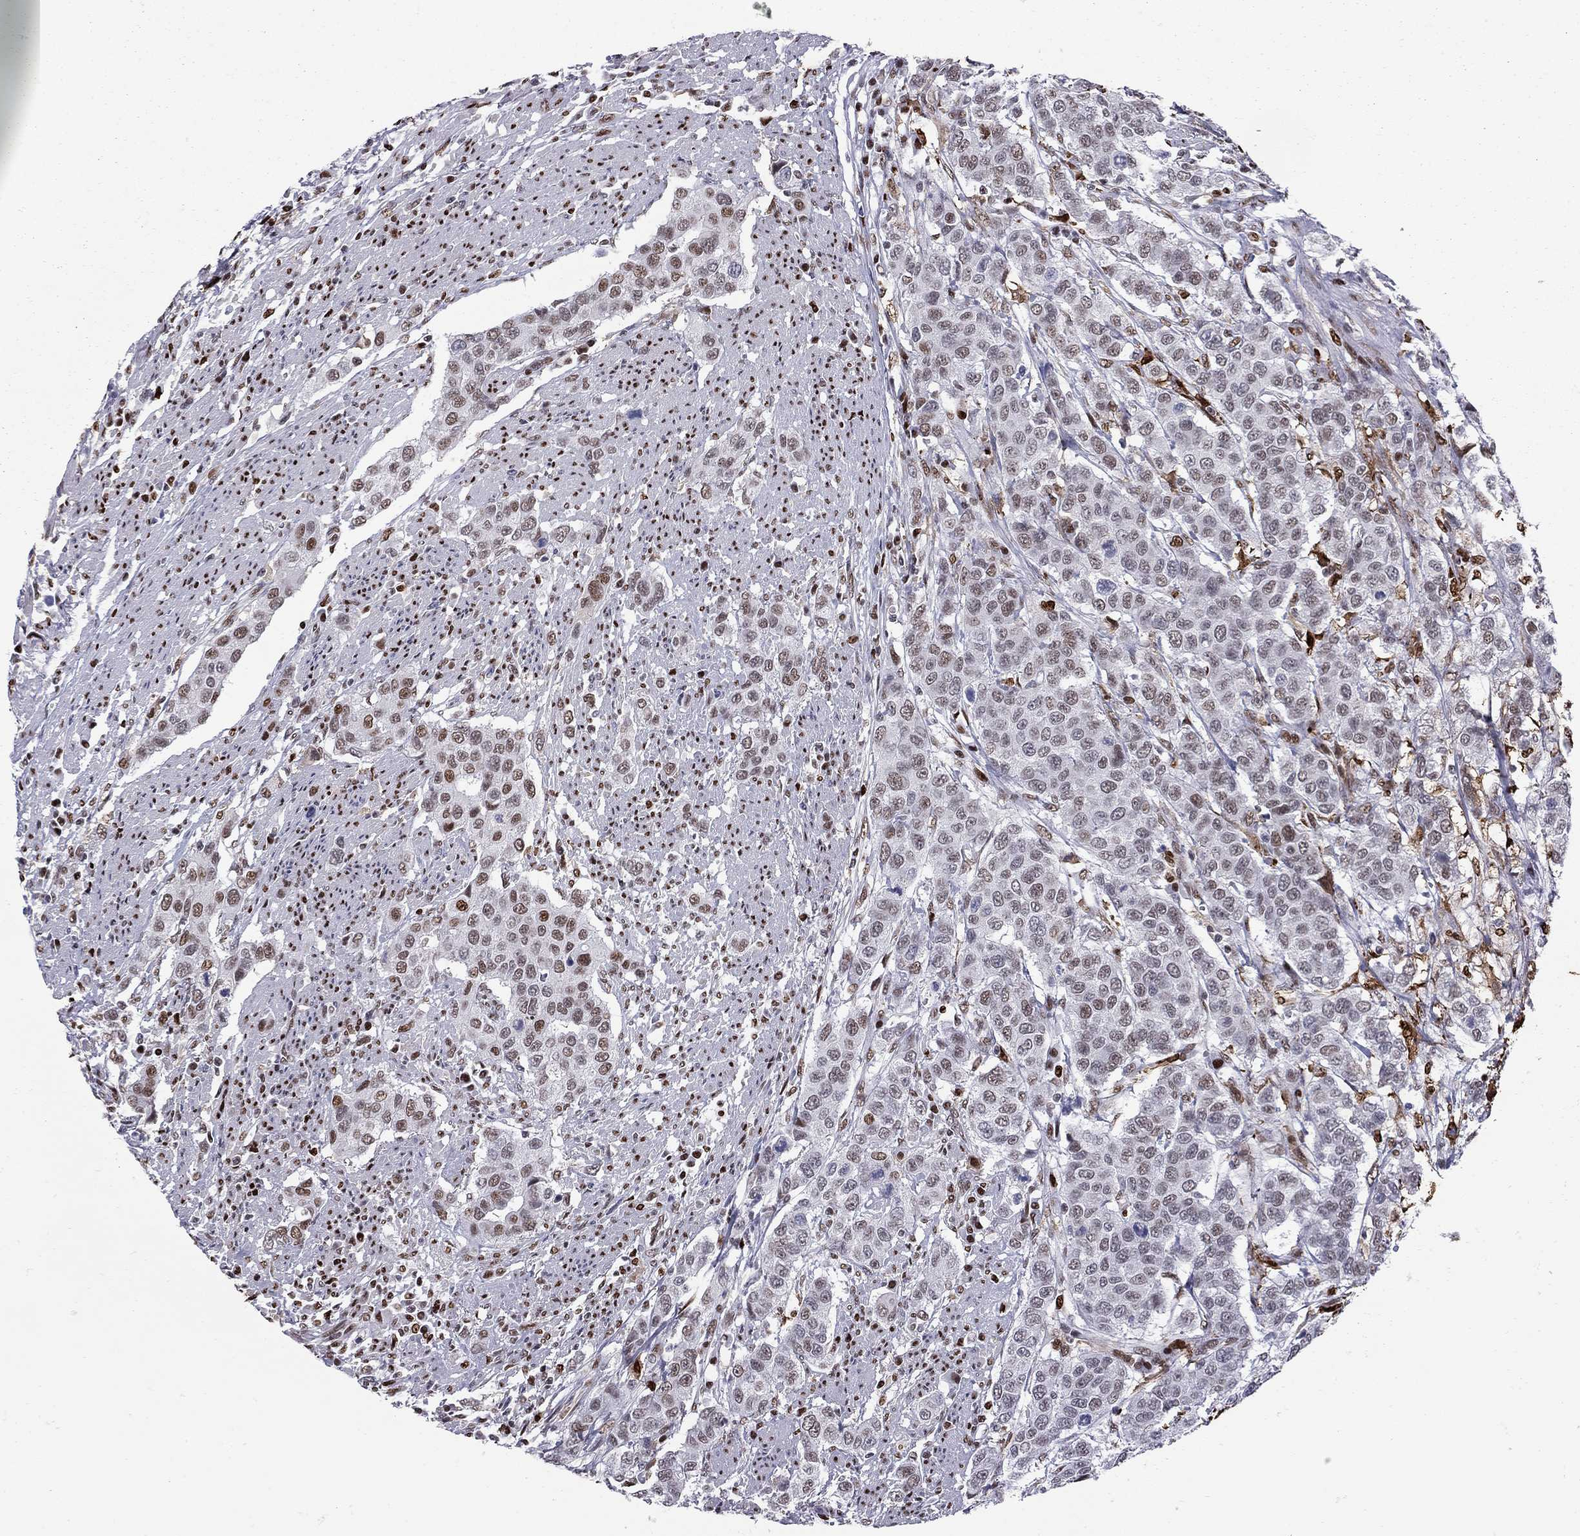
{"staining": {"intensity": "moderate", "quantity": "25%-75%", "location": "nuclear"}, "tissue": "urothelial cancer", "cell_type": "Tumor cells", "image_type": "cancer", "snomed": [{"axis": "morphology", "description": "Urothelial carcinoma, High grade"}, {"axis": "topography", "description": "Urinary bladder"}], "caption": "Urothelial cancer tissue reveals moderate nuclear staining in approximately 25%-75% of tumor cells, visualized by immunohistochemistry. The staining was performed using DAB to visualize the protein expression in brown, while the nuclei were stained in blue with hematoxylin (Magnification: 20x).", "gene": "PCGF3", "patient": {"sex": "female", "age": 58}}